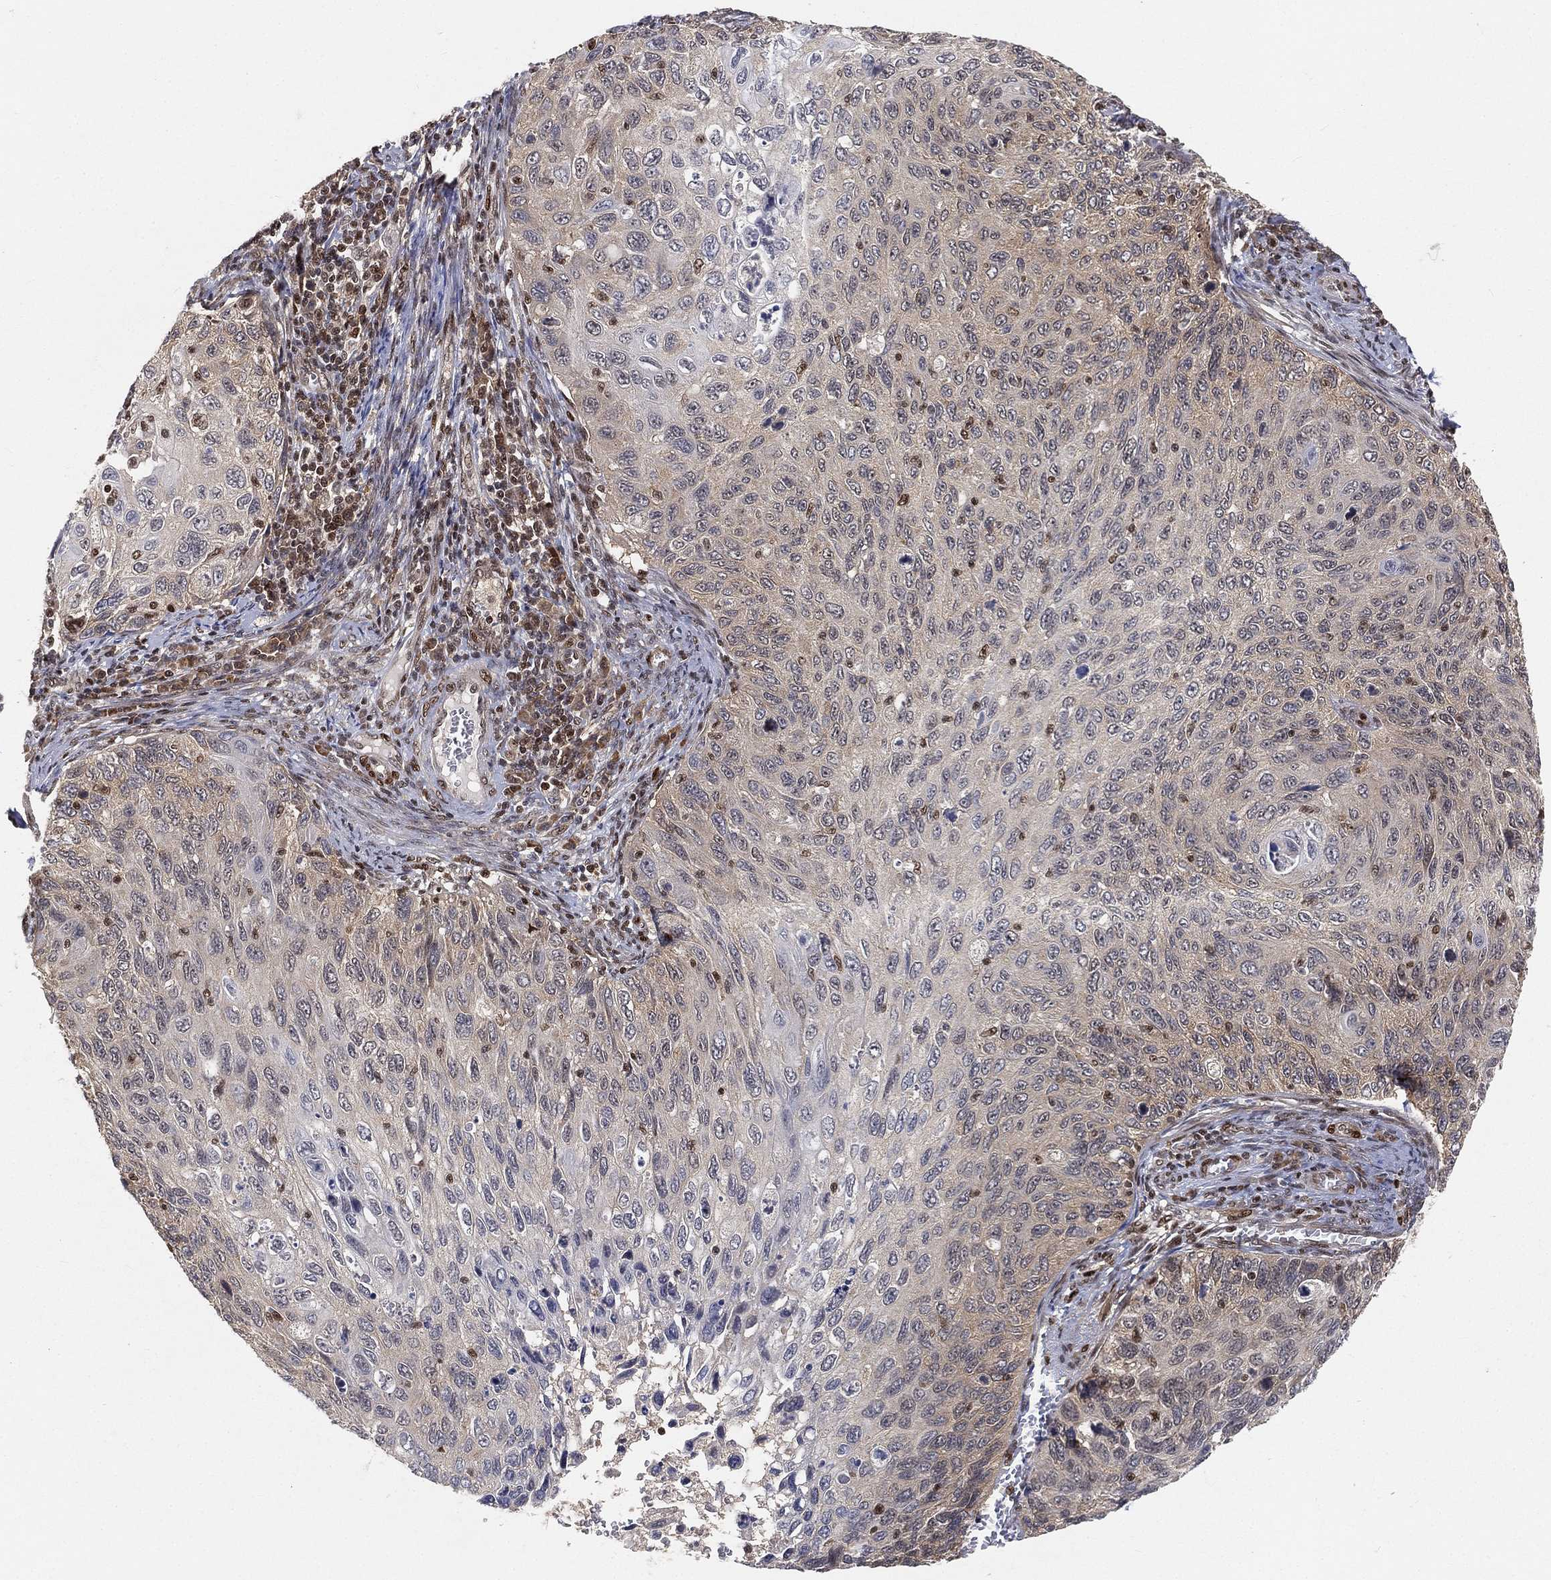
{"staining": {"intensity": "negative", "quantity": "none", "location": "none"}, "tissue": "cervical cancer", "cell_type": "Tumor cells", "image_type": "cancer", "snomed": [{"axis": "morphology", "description": "Squamous cell carcinoma, NOS"}, {"axis": "topography", "description": "Cervix"}], "caption": "The photomicrograph demonstrates no significant expression in tumor cells of cervical cancer.", "gene": "CRTC3", "patient": {"sex": "female", "age": 70}}